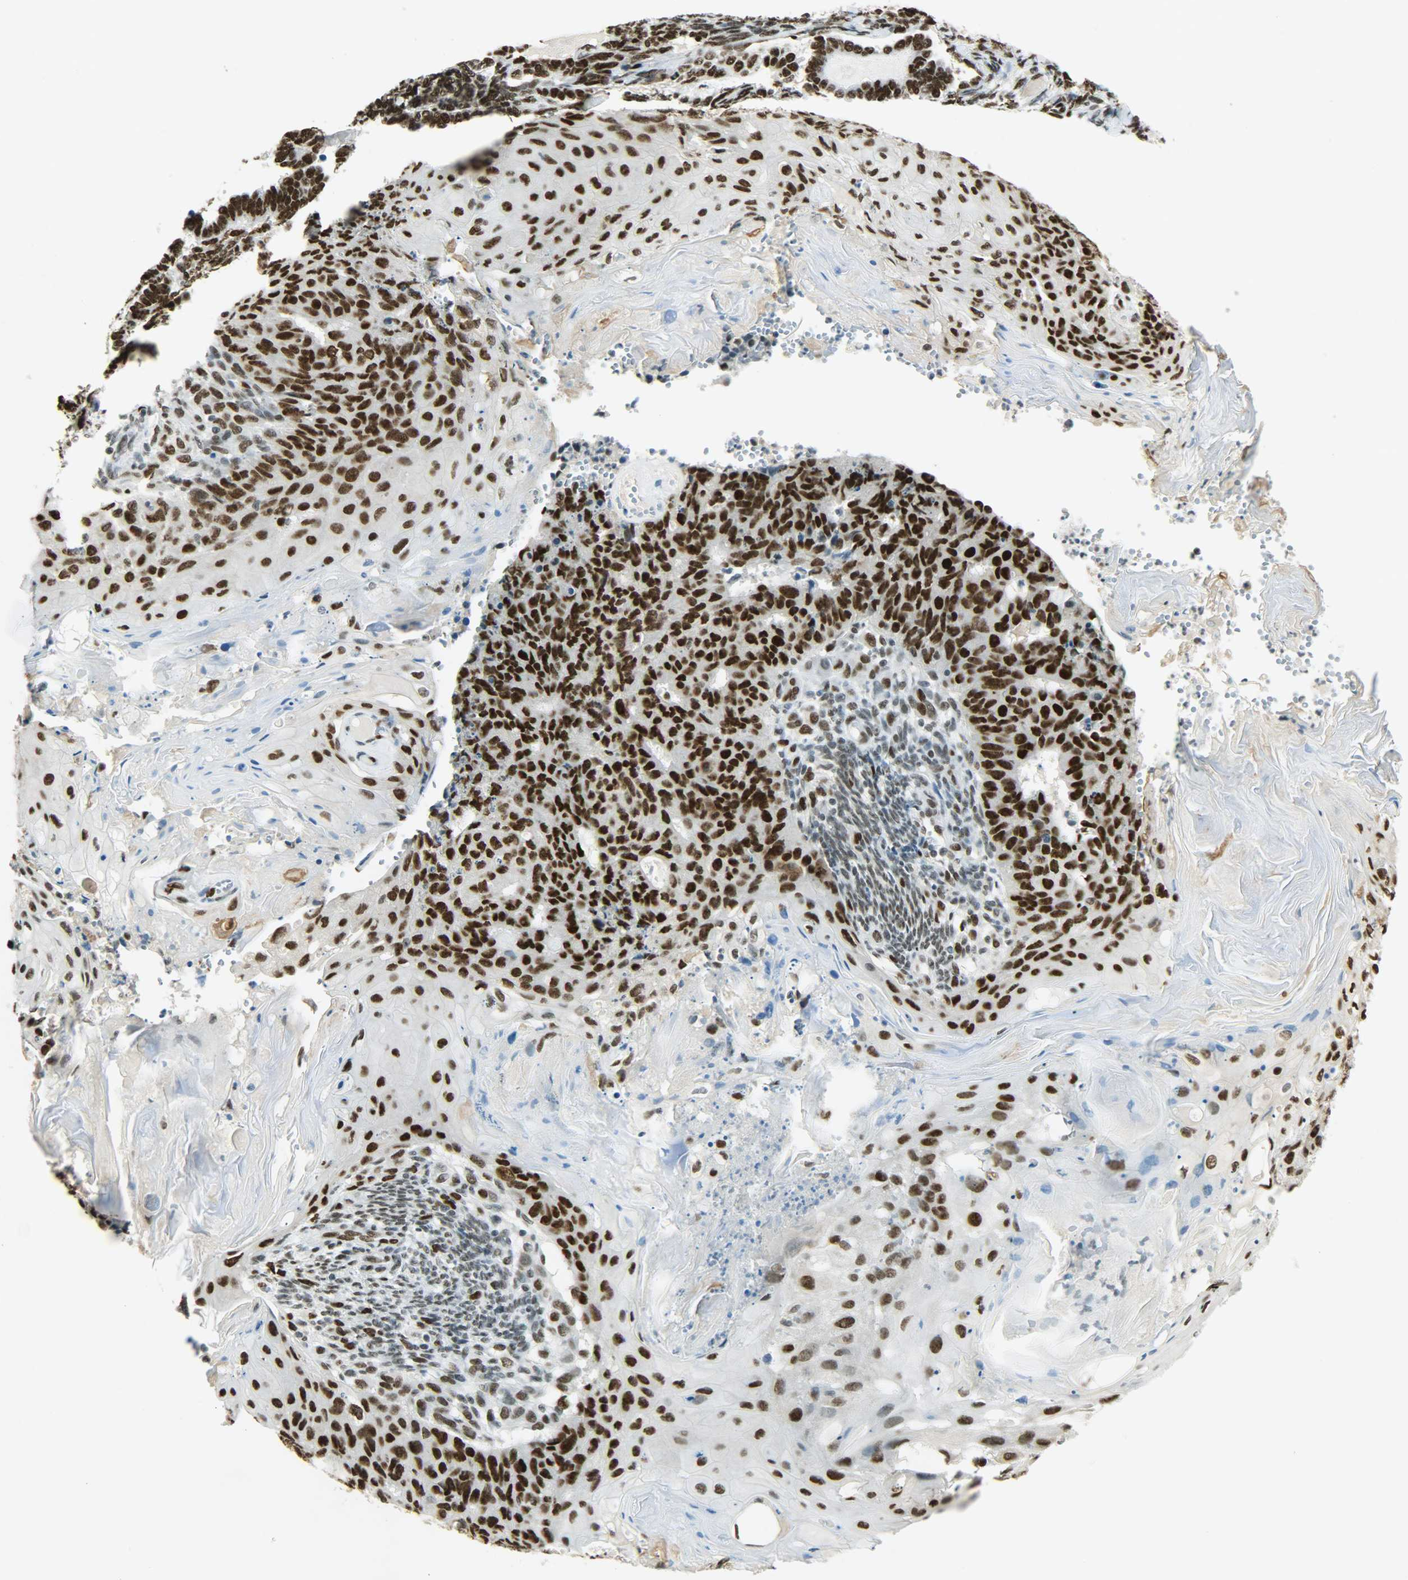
{"staining": {"intensity": "strong", "quantity": ">75%", "location": "nuclear"}, "tissue": "endometrial cancer", "cell_type": "Tumor cells", "image_type": "cancer", "snomed": [{"axis": "morphology", "description": "Neoplasm, malignant, NOS"}, {"axis": "topography", "description": "Endometrium"}], "caption": "Immunohistochemical staining of human endometrial cancer shows strong nuclear protein staining in about >75% of tumor cells.", "gene": "MYEF2", "patient": {"sex": "female", "age": 74}}